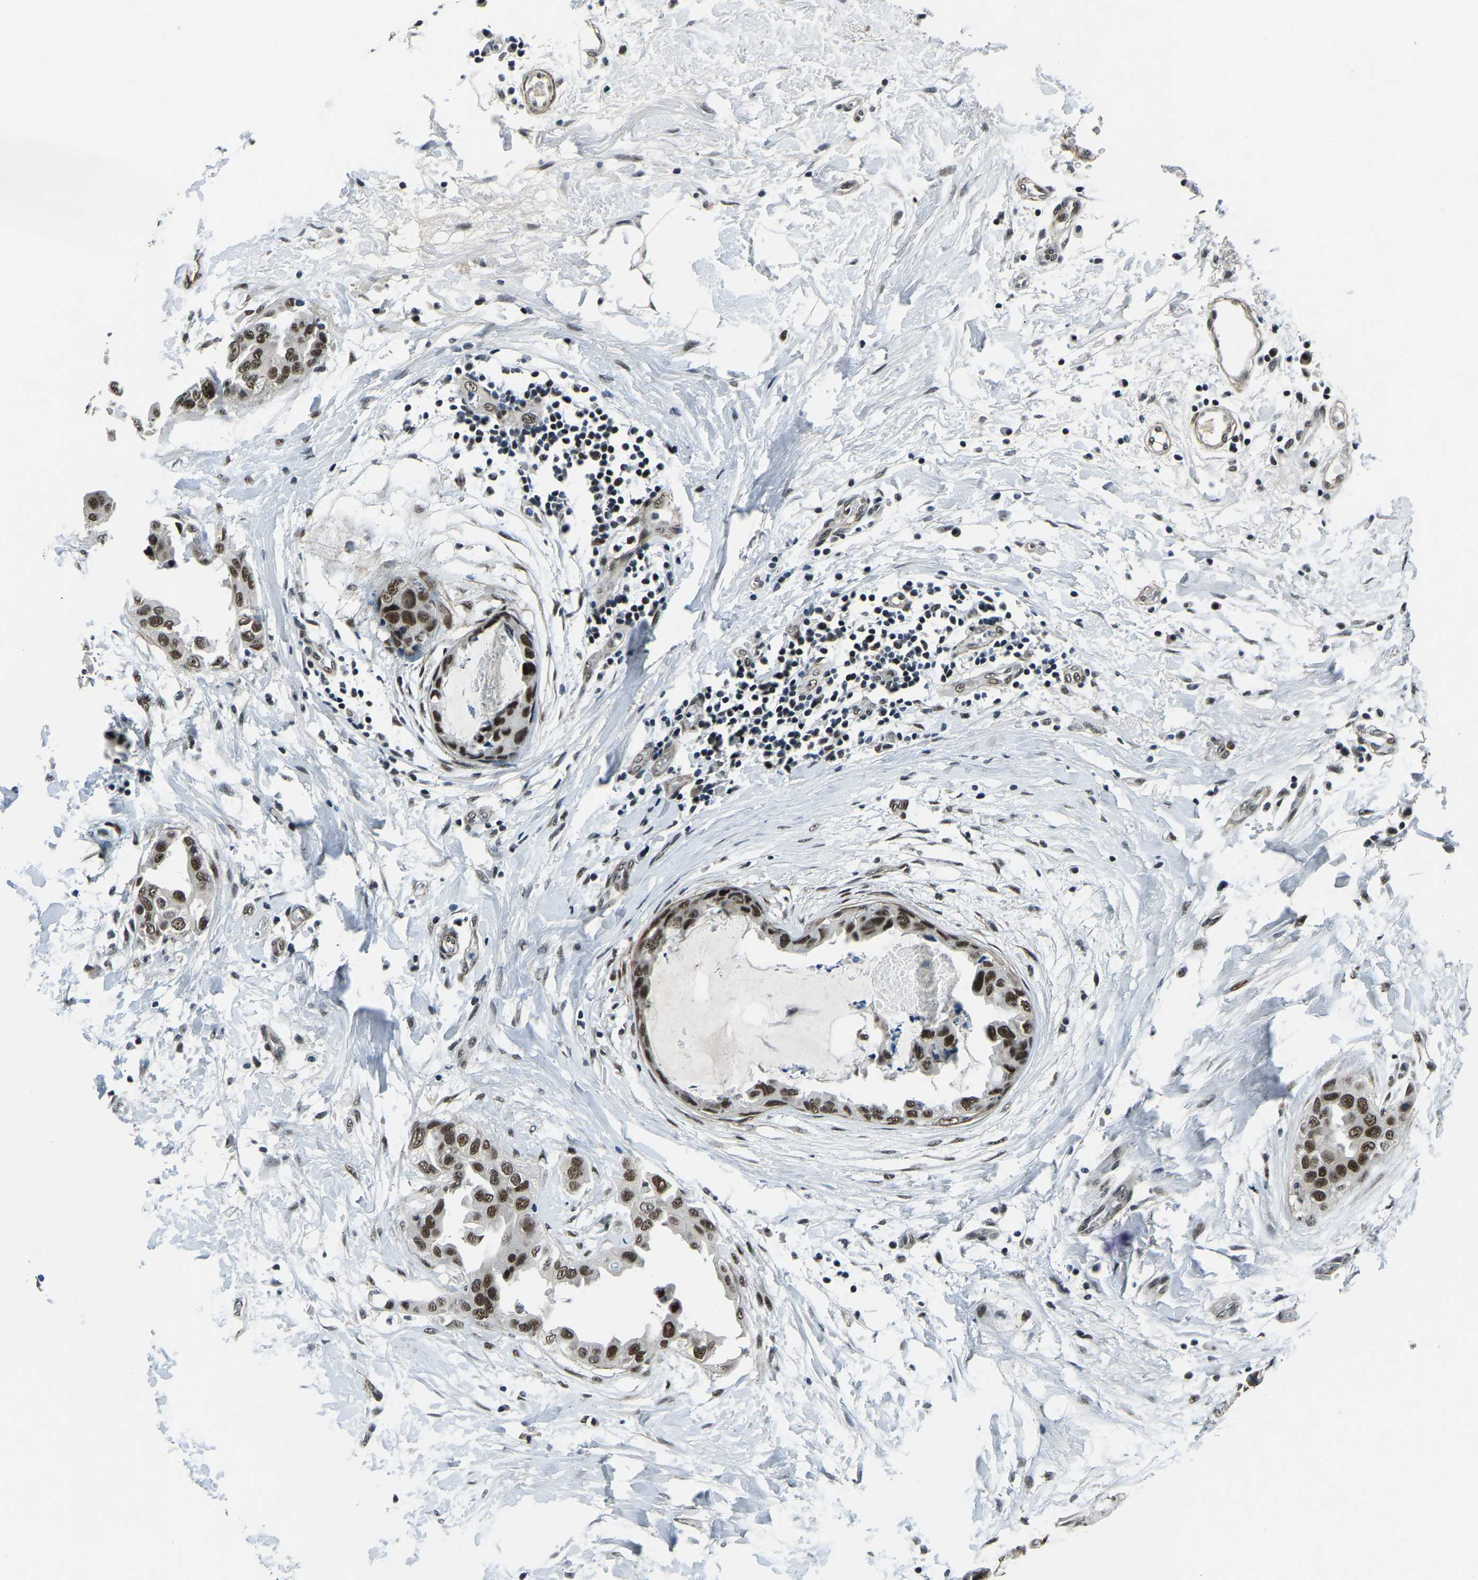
{"staining": {"intensity": "strong", "quantity": ">75%", "location": "nuclear"}, "tissue": "breast cancer", "cell_type": "Tumor cells", "image_type": "cancer", "snomed": [{"axis": "morphology", "description": "Duct carcinoma"}, {"axis": "topography", "description": "Breast"}], "caption": "DAB (3,3'-diaminobenzidine) immunohistochemical staining of infiltrating ductal carcinoma (breast) demonstrates strong nuclear protein staining in about >75% of tumor cells.", "gene": "PRCC", "patient": {"sex": "female", "age": 40}}